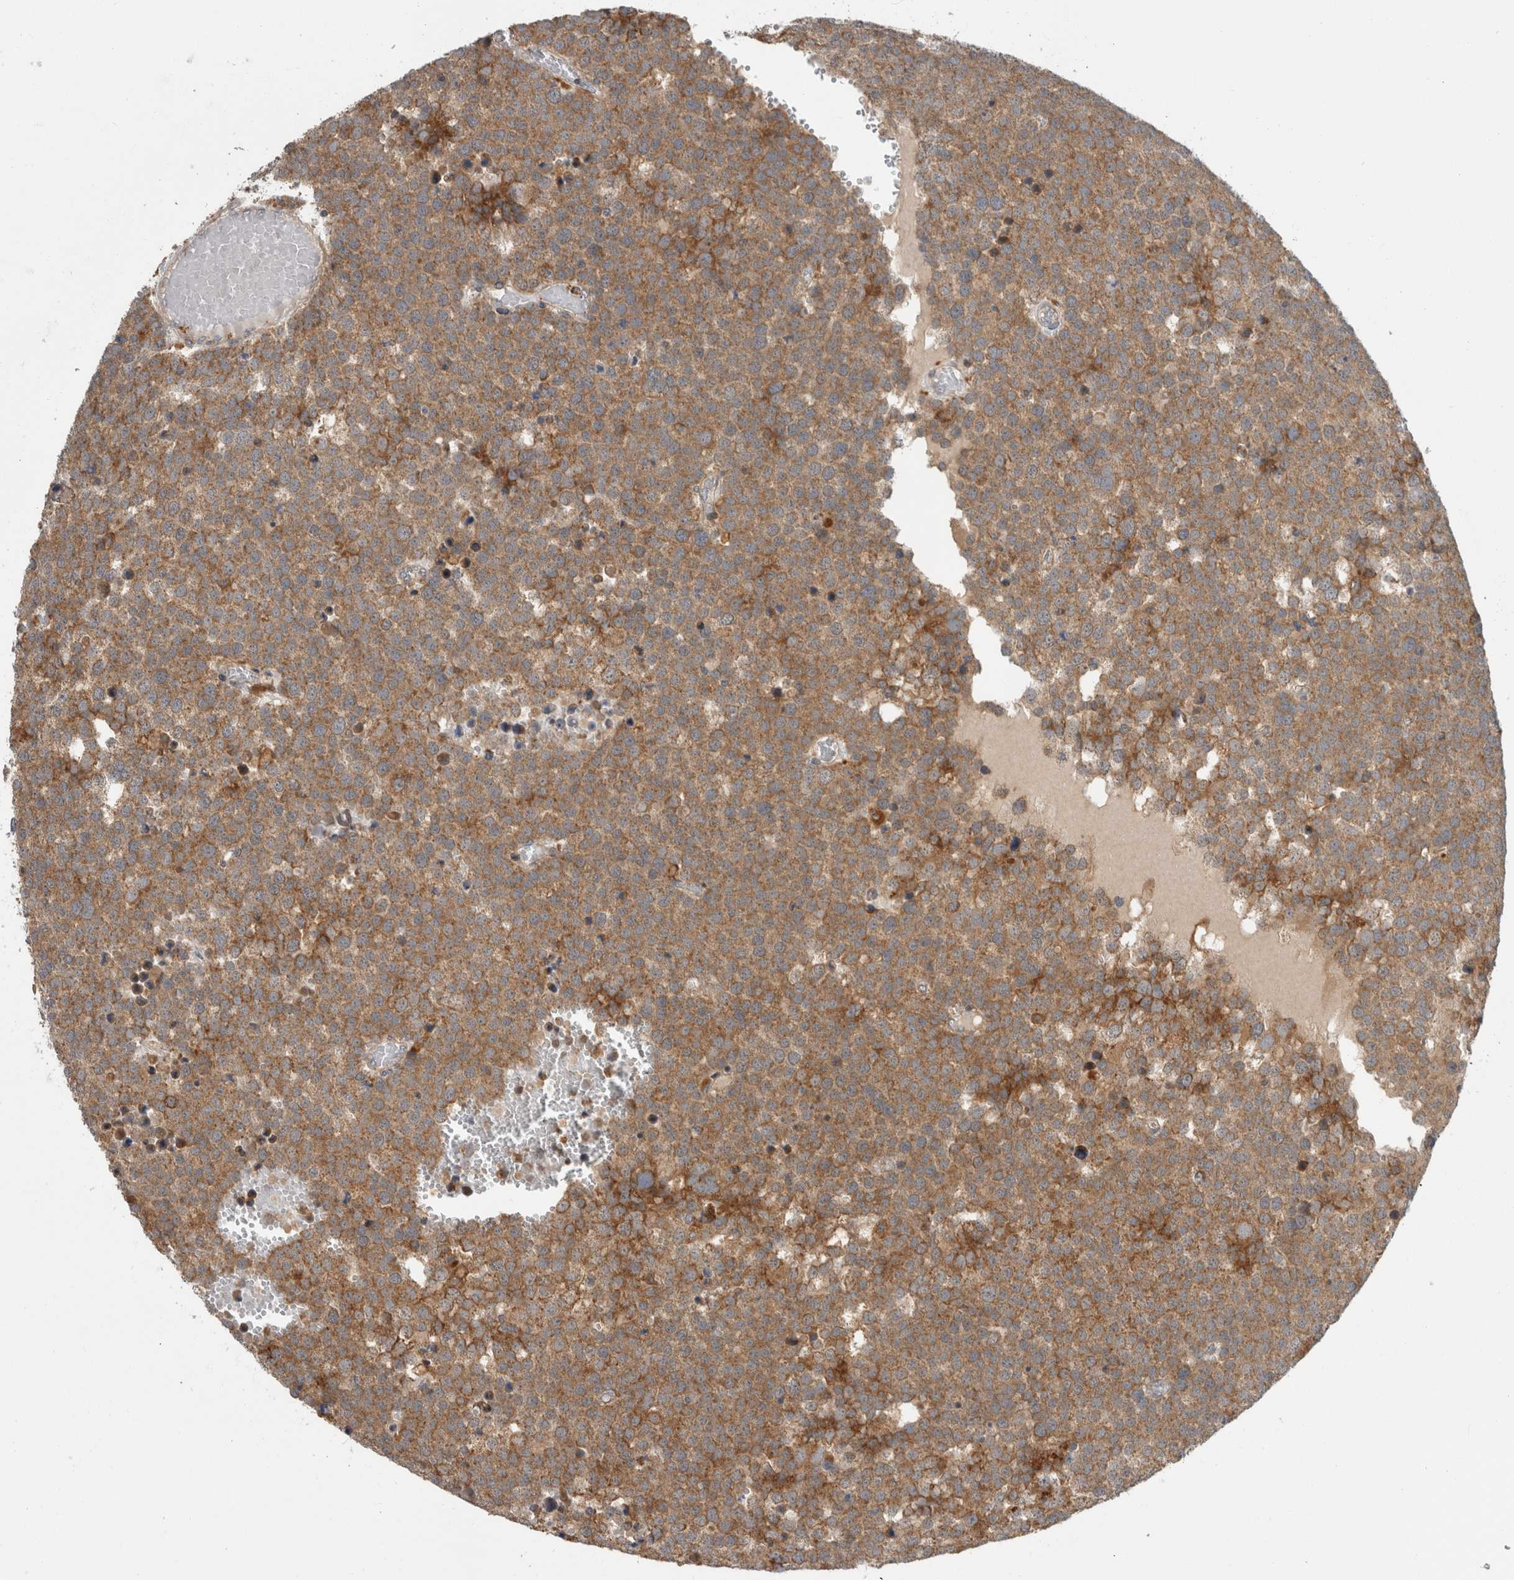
{"staining": {"intensity": "moderate", "quantity": ">75%", "location": "cytoplasmic/membranous"}, "tissue": "testis cancer", "cell_type": "Tumor cells", "image_type": "cancer", "snomed": [{"axis": "morphology", "description": "Seminoma, NOS"}, {"axis": "topography", "description": "Testis"}], "caption": "An immunohistochemistry image of tumor tissue is shown. Protein staining in brown labels moderate cytoplasmic/membranous positivity in testis seminoma within tumor cells. (IHC, brightfield microscopy, high magnification).", "gene": "ADGRL3", "patient": {"sex": "male", "age": 71}}